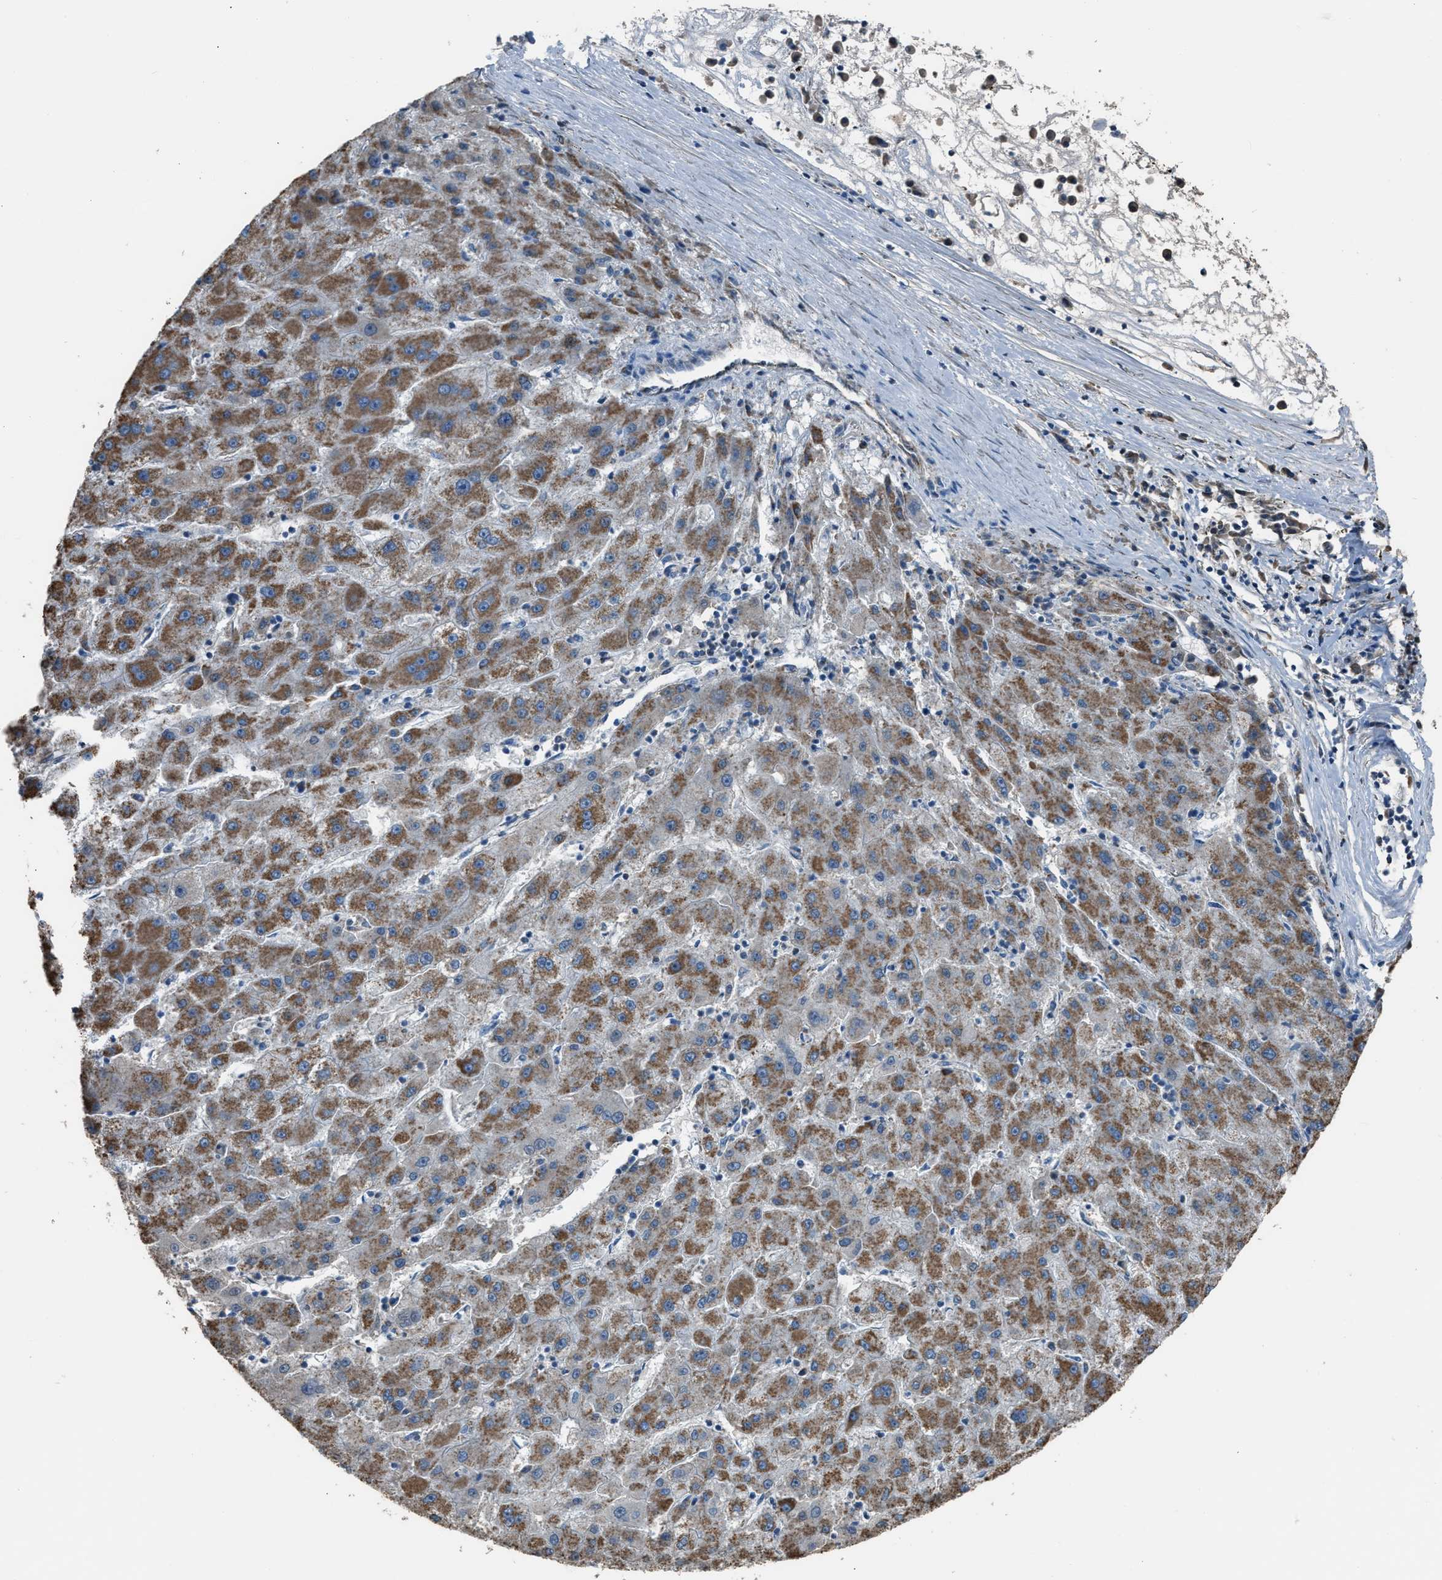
{"staining": {"intensity": "moderate", "quantity": "25%-75%", "location": "cytoplasmic/membranous"}, "tissue": "liver cancer", "cell_type": "Tumor cells", "image_type": "cancer", "snomed": [{"axis": "morphology", "description": "Carcinoma, Hepatocellular, NOS"}, {"axis": "topography", "description": "Liver"}], "caption": "This is a histology image of immunohistochemistry staining of liver cancer (hepatocellular carcinoma), which shows moderate expression in the cytoplasmic/membranous of tumor cells.", "gene": "MDH2", "patient": {"sex": "male", "age": 72}}